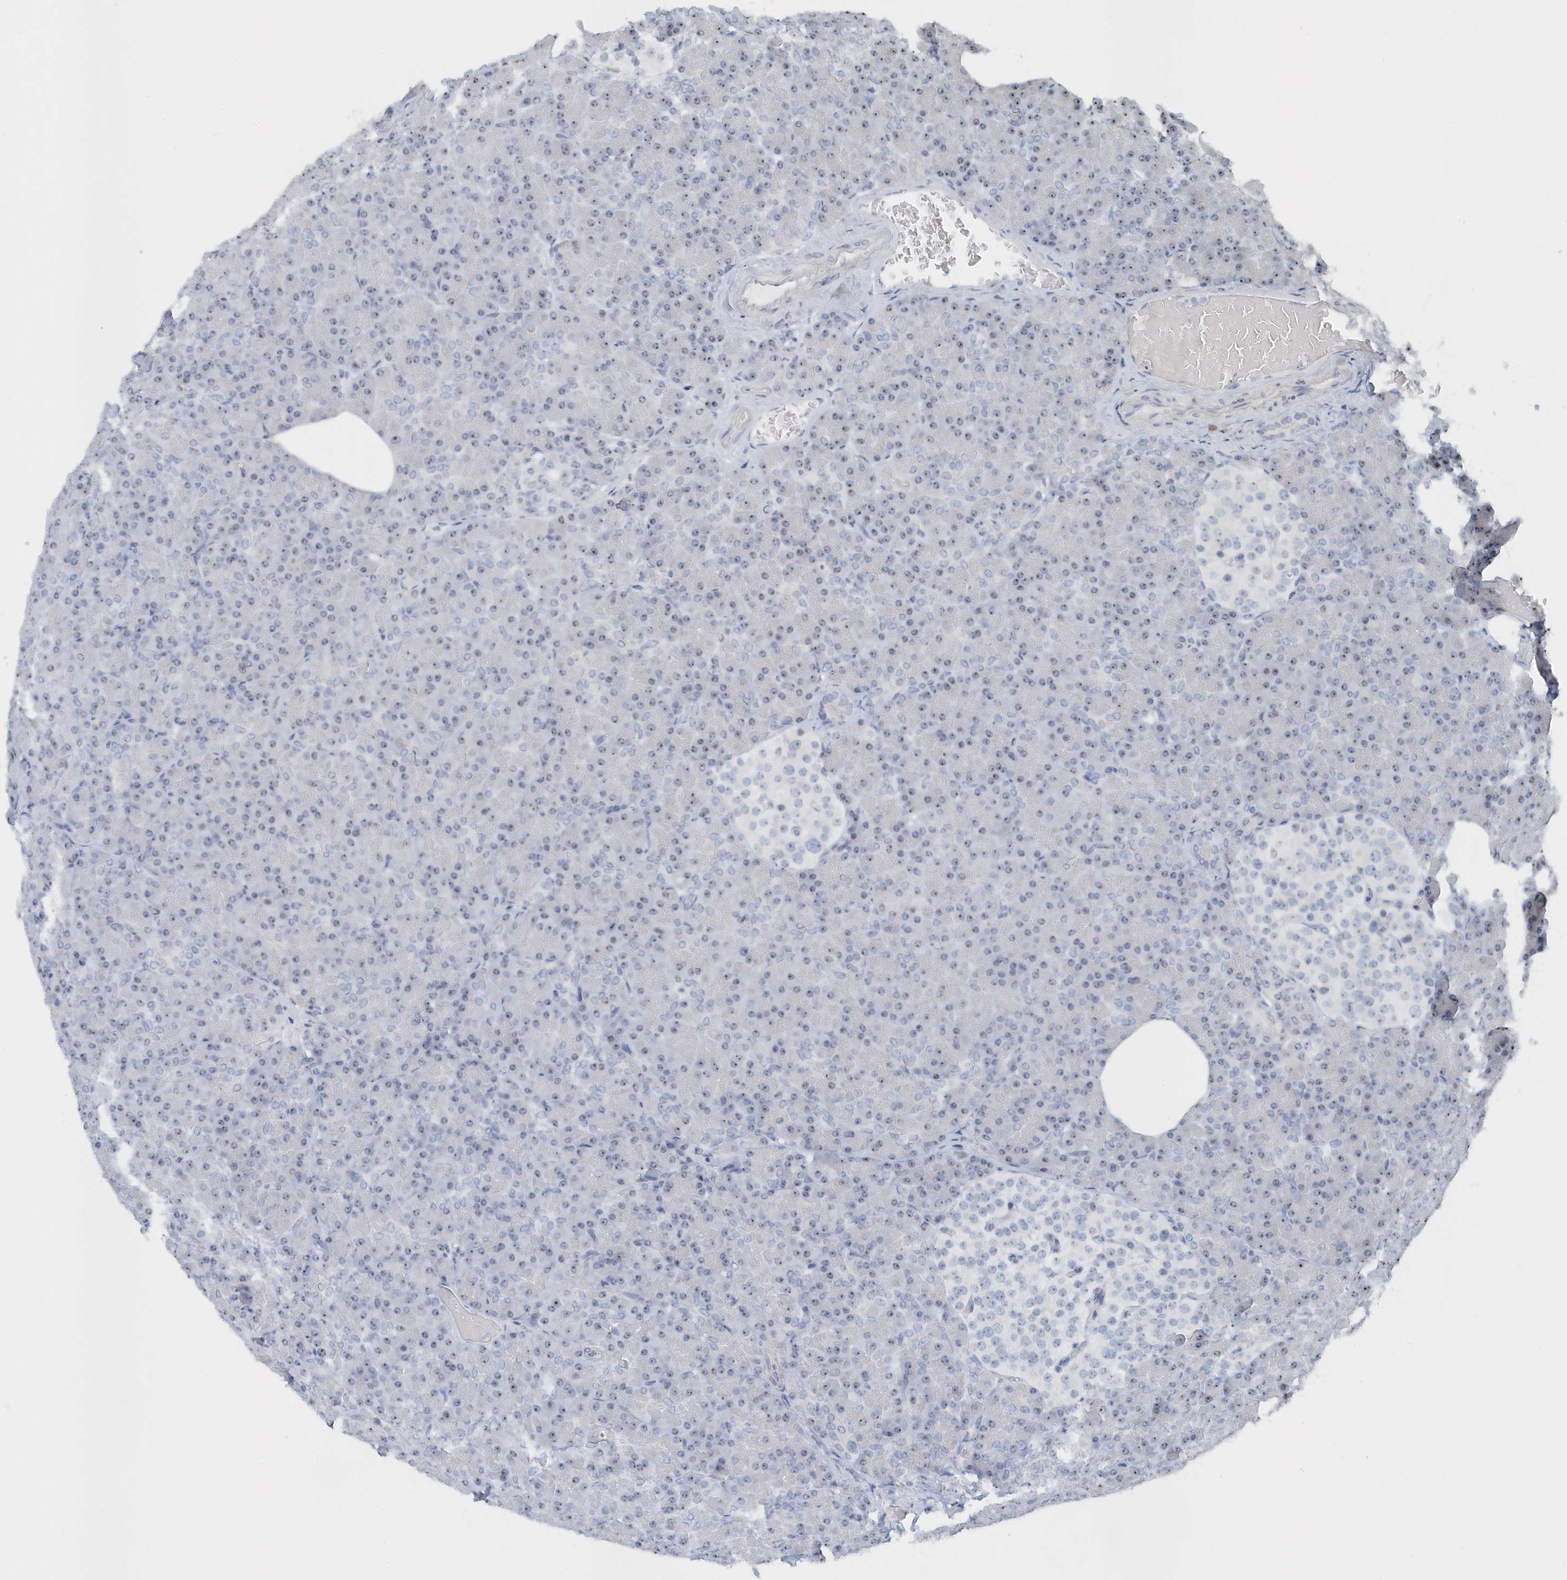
{"staining": {"intensity": "moderate", "quantity": ">75%", "location": "nuclear"}, "tissue": "pancreas", "cell_type": "Exocrine glandular cells", "image_type": "normal", "snomed": [{"axis": "morphology", "description": "Normal tissue, NOS"}, {"axis": "topography", "description": "Pancreas"}], "caption": "DAB (3,3'-diaminobenzidine) immunohistochemical staining of unremarkable human pancreas demonstrates moderate nuclear protein staining in about >75% of exocrine glandular cells.", "gene": "RPF2", "patient": {"sex": "female", "age": 43}}